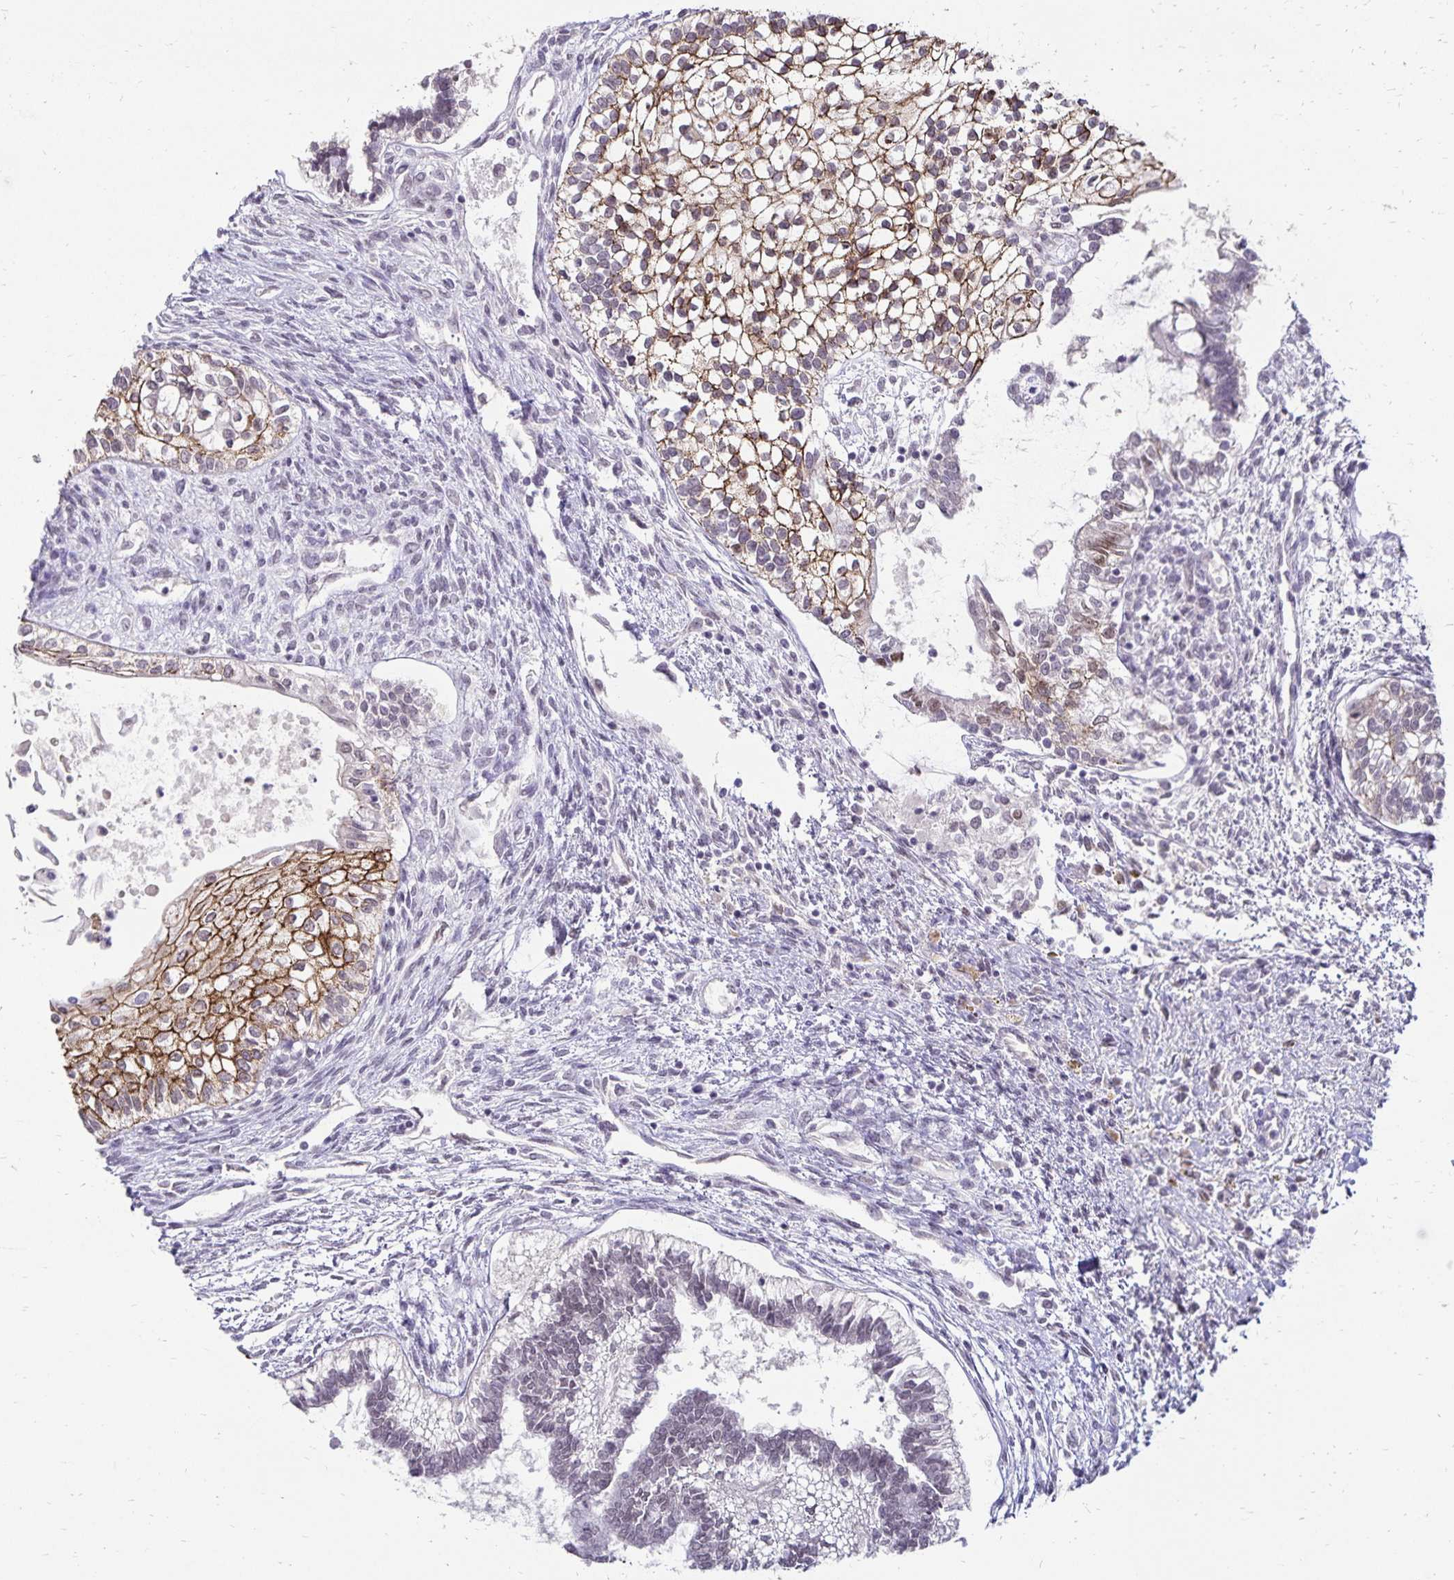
{"staining": {"intensity": "moderate", "quantity": "<25%", "location": "cytoplasmic/membranous,nuclear"}, "tissue": "testis cancer", "cell_type": "Tumor cells", "image_type": "cancer", "snomed": [{"axis": "morphology", "description": "Carcinoma, Embryonal, NOS"}, {"axis": "topography", "description": "Testis"}], "caption": "This is an image of IHC staining of testis cancer (embryonal carcinoma), which shows moderate positivity in the cytoplasmic/membranous and nuclear of tumor cells.", "gene": "POLB", "patient": {"sex": "male", "age": 37}}